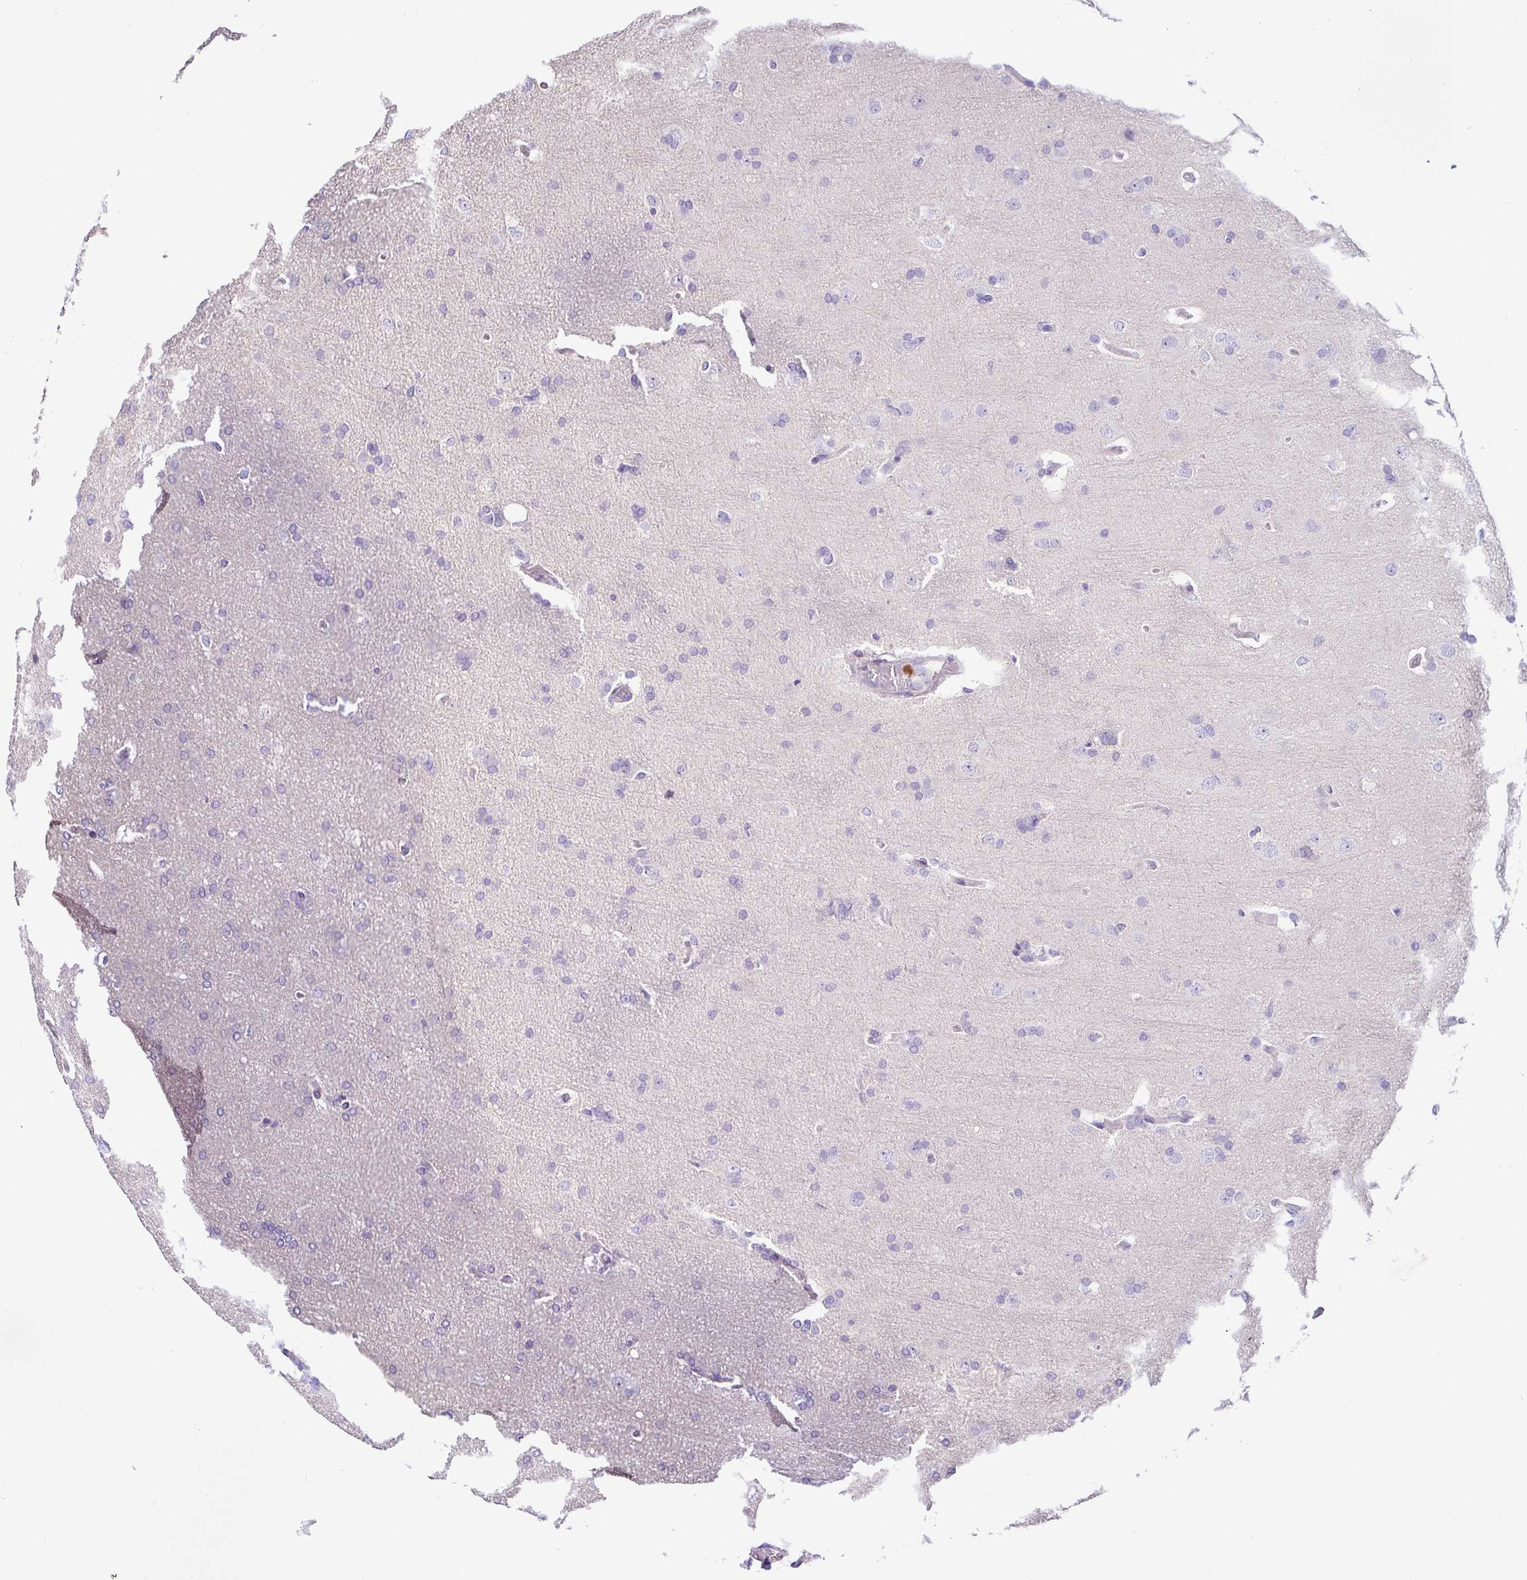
{"staining": {"intensity": "negative", "quantity": "none", "location": "none"}, "tissue": "glioma", "cell_type": "Tumor cells", "image_type": "cancer", "snomed": [{"axis": "morphology", "description": "Glioma, malignant, High grade"}, {"axis": "topography", "description": "Brain"}], "caption": "Immunohistochemistry of human malignant glioma (high-grade) shows no staining in tumor cells.", "gene": "SH2D3C", "patient": {"sex": "male", "age": 56}}